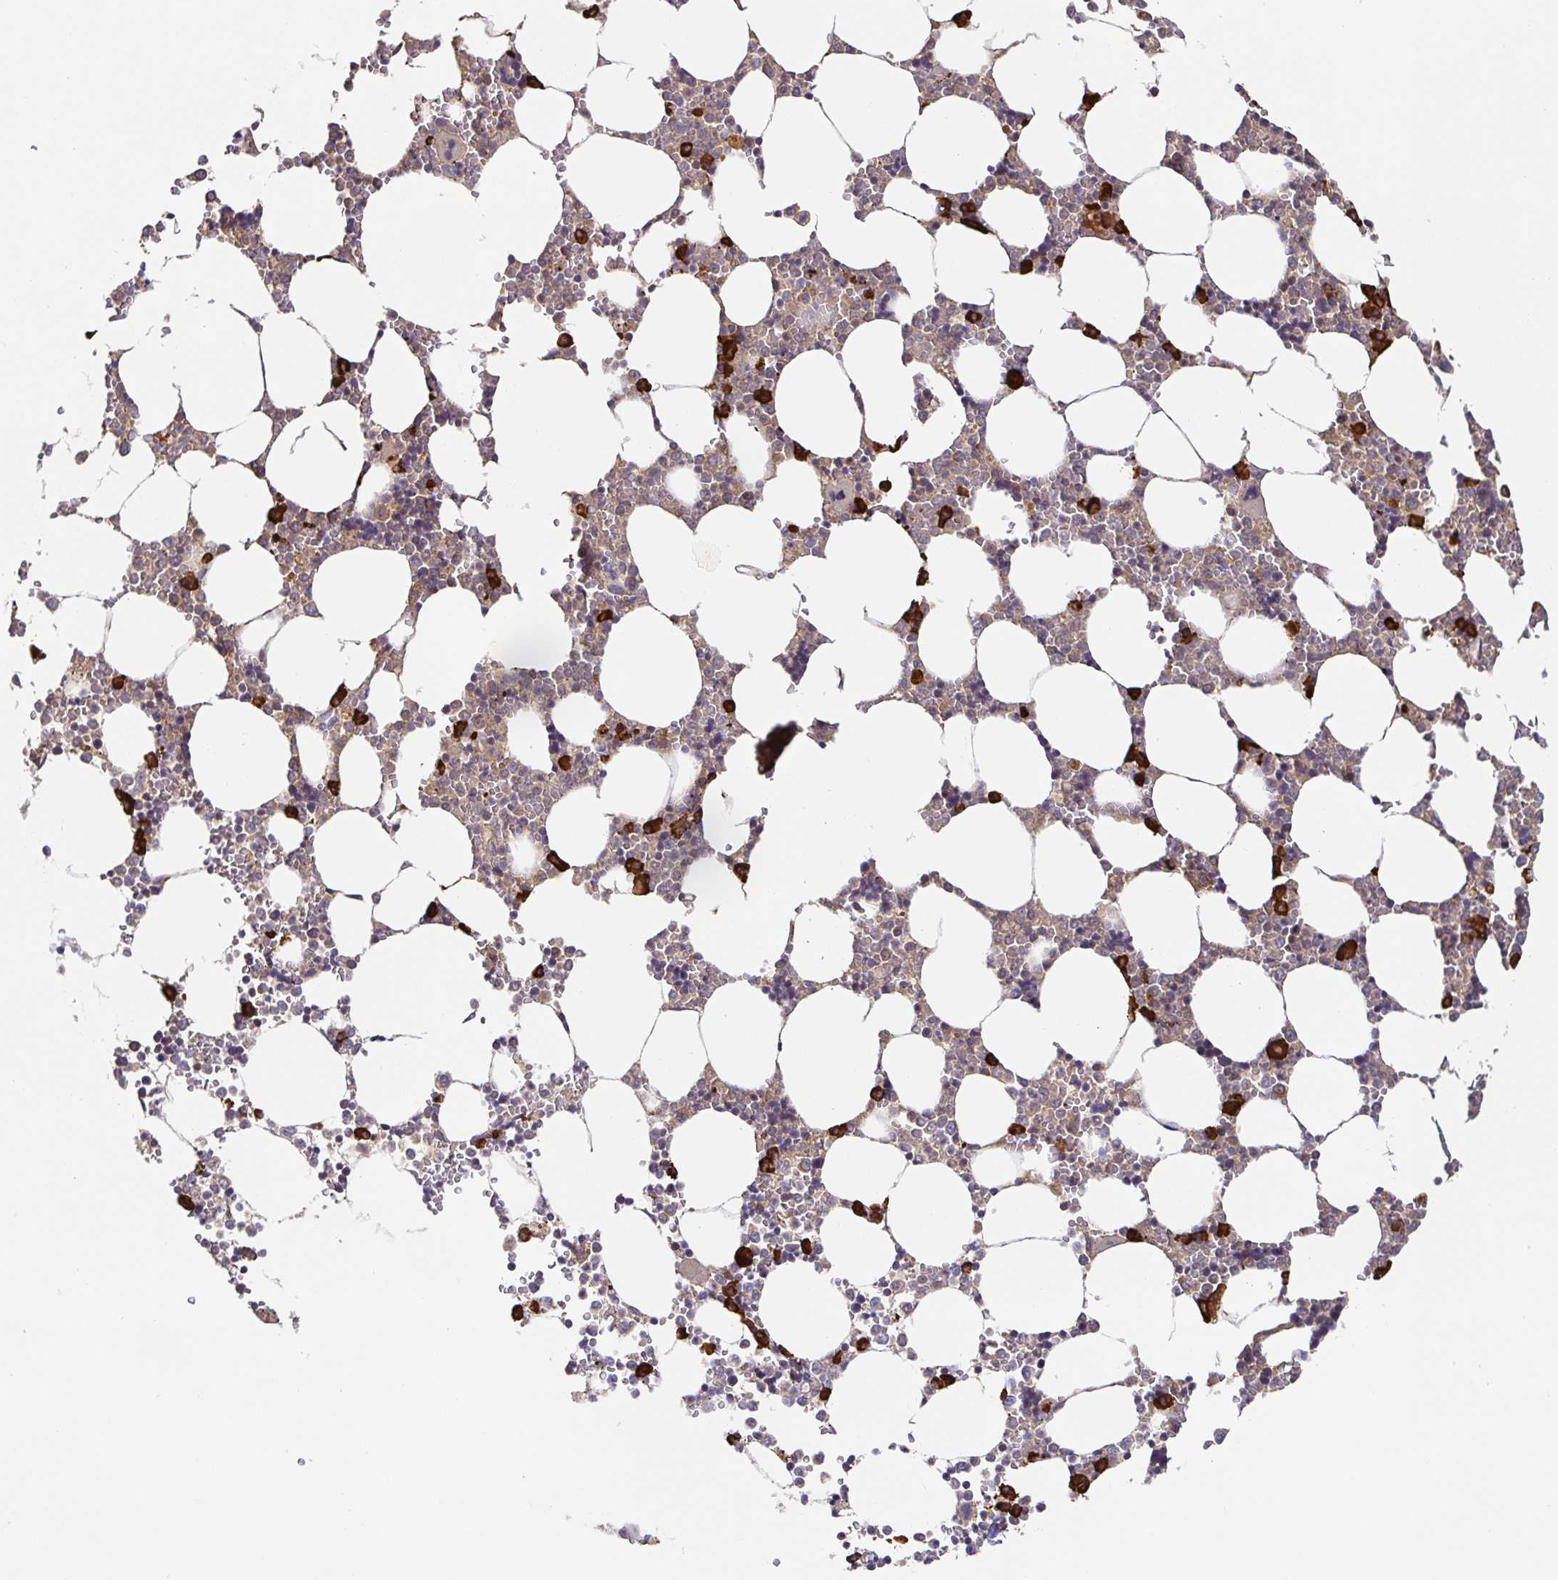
{"staining": {"intensity": "strong", "quantity": "25%-75%", "location": "cytoplasmic/membranous"}, "tissue": "bone marrow", "cell_type": "Hematopoietic cells", "image_type": "normal", "snomed": [{"axis": "morphology", "description": "Normal tissue, NOS"}, {"axis": "topography", "description": "Bone marrow"}], "caption": "Bone marrow stained with IHC demonstrates strong cytoplasmic/membranous positivity in about 25%-75% of hematopoietic cells. Immunohistochemistry stains the protein of interest in brown and the nuclei are stained blue.", "gene": "HAGH", "patient": {"sex": "male", "age": 64}}